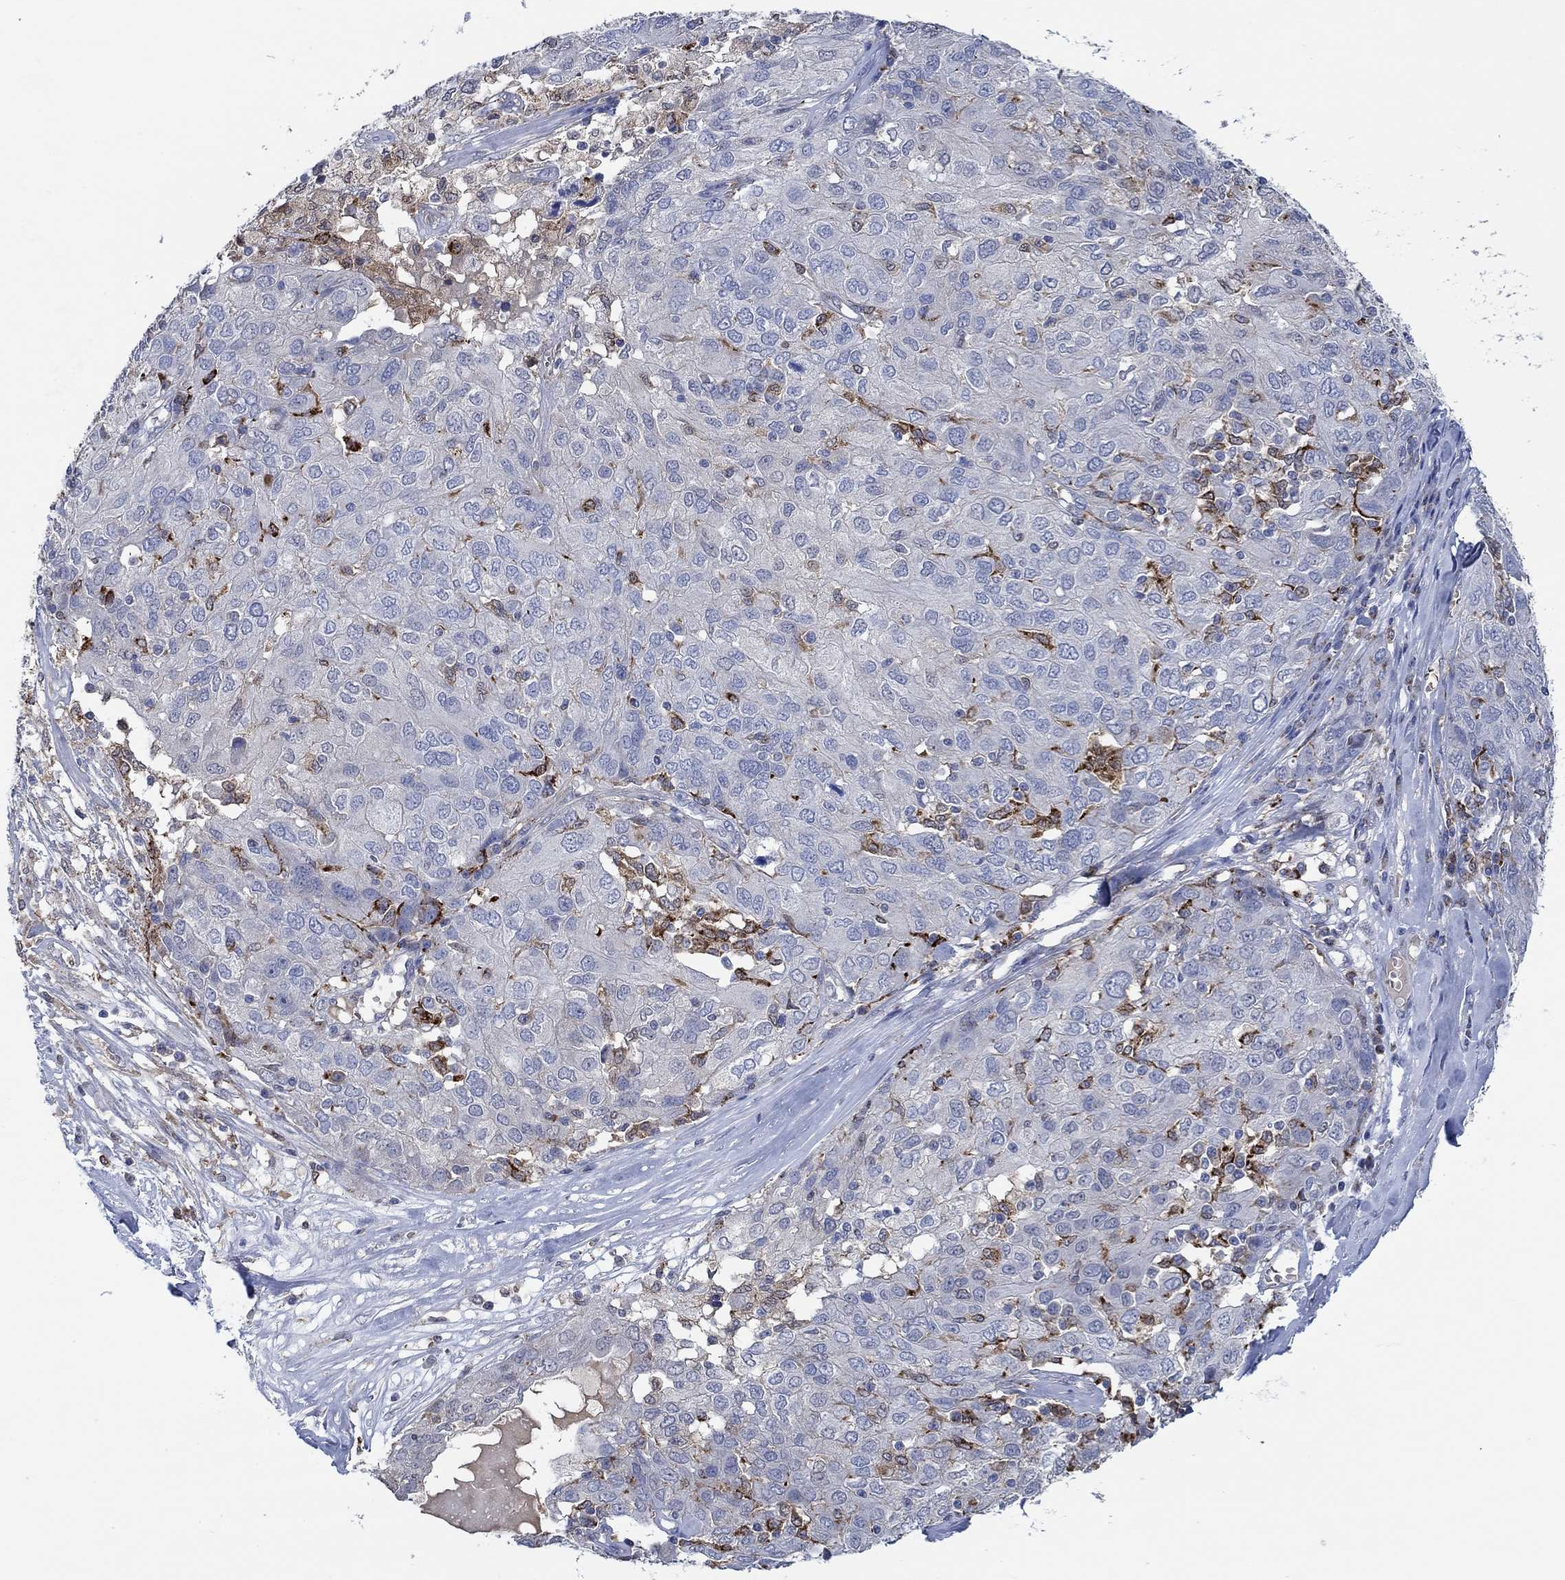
{"staining": {"intensity": "negative", "quantity": "none", "location": "none"}, "tissue": "ovarian cancer", "cell_type": "Tumor cells", "image_type": "cancer", "snomed": [{"axis": "morphology", "description": "Carcinoma, endometroid"}, {"axis": "topography", "description": "Ovary"}], "caption": "Immunohistochemistry image of neoplastic tissue: ovarian cancer stained with DAB demonstrates no significant protein staining in tumor cells. (DAB (3,3'-diaminobenzidine) immunohistochemistry (IHC) with hematoxylin counter stain).", "gene": "MPP1", "patient": {"sex": "female", "age": 50}}